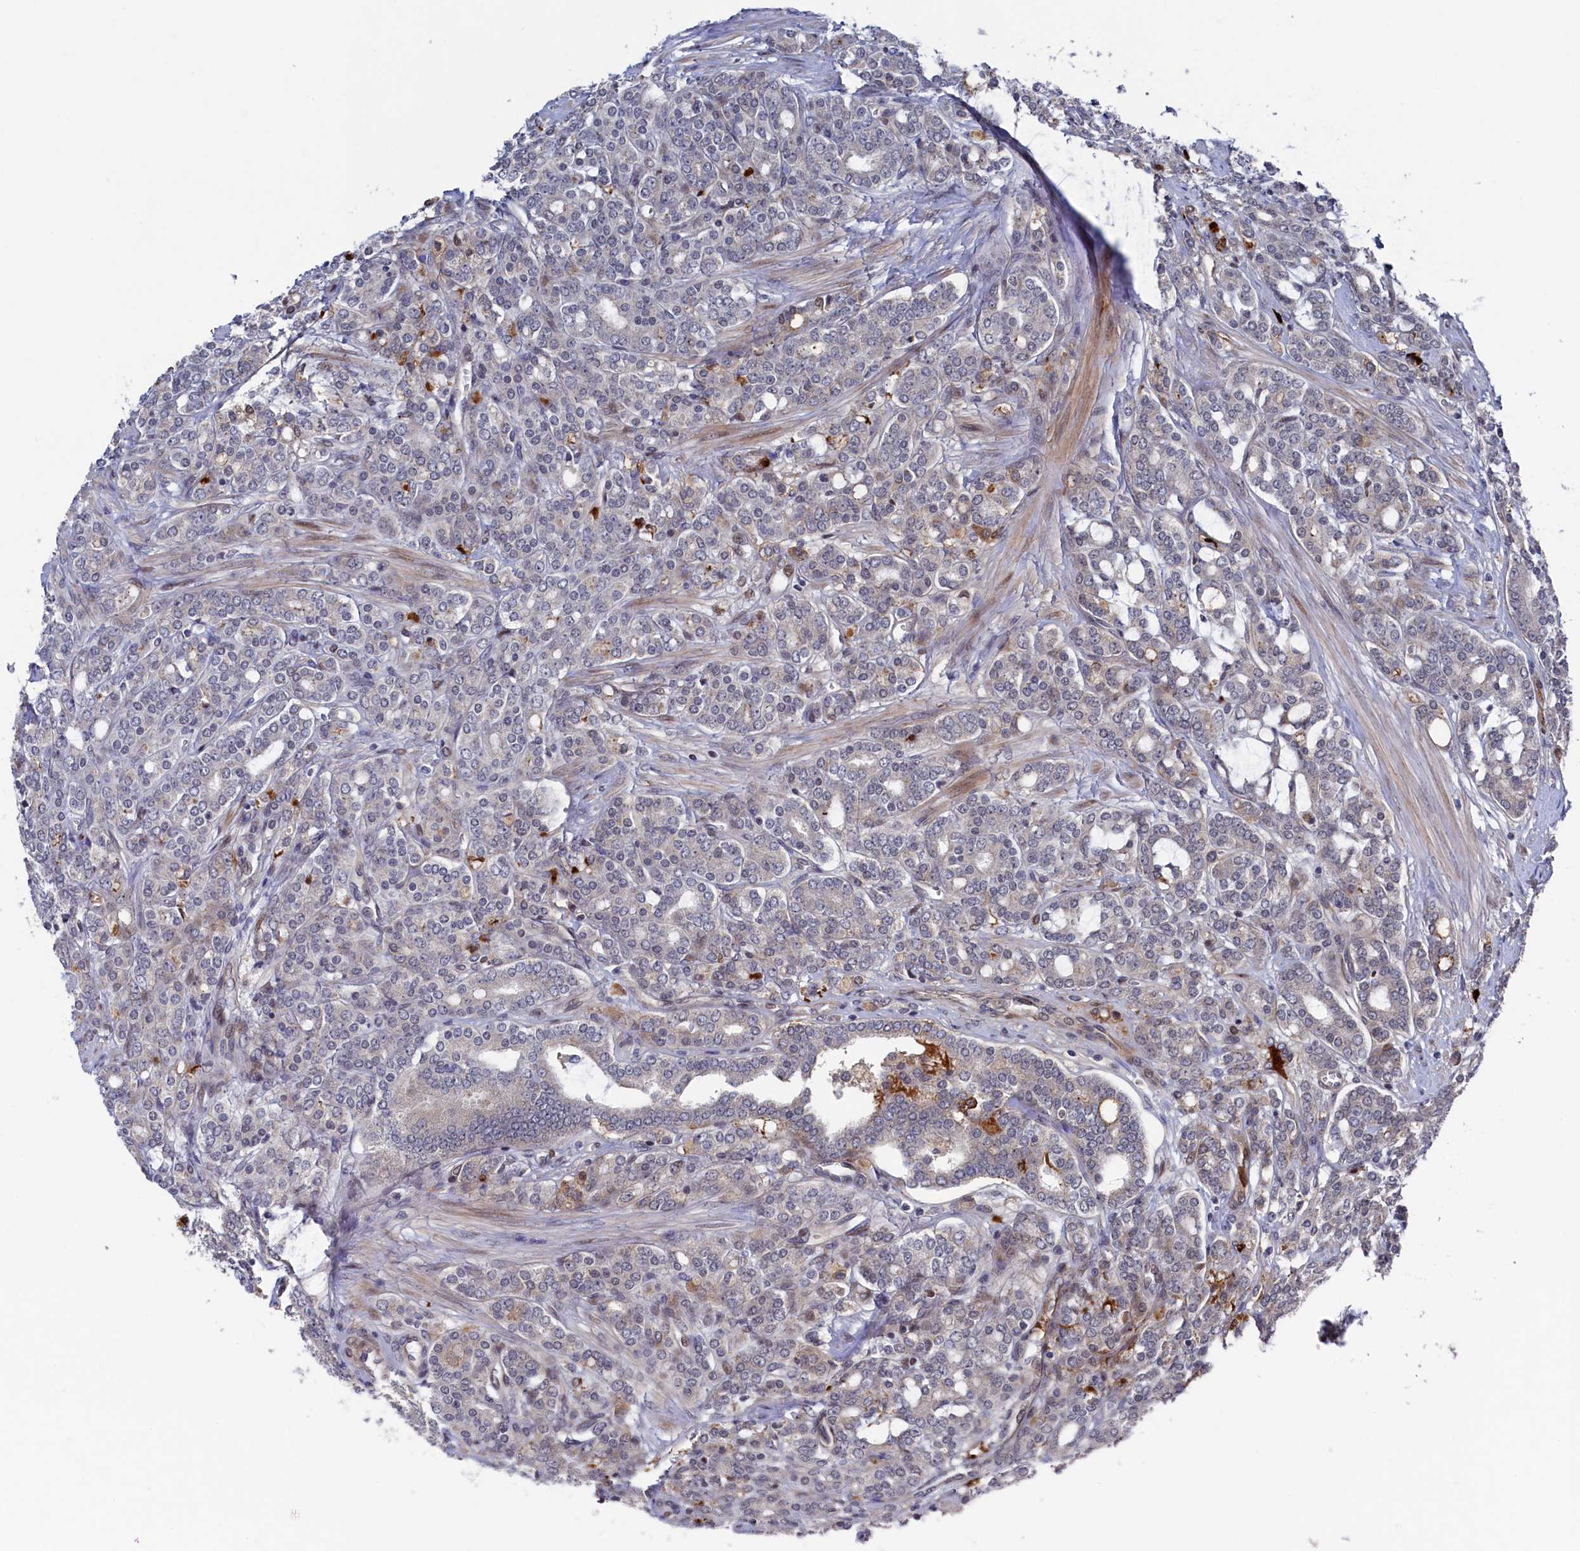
{"staining": {"intensity": "negative", "quantity": "none", "location": "none"}, "tissue": "prostate cancer", "cell_type": "Tumor cells", "image_type": "cancer", "snomed": [{"axis": "morphology", "description": "Adenocarcinoma, High grade"}, {"axis": "topography", "description": "Prostate"}], "caption": "Immunohistochemistry of adenocarcinoma (high-grade) (prostate) exhibits no positivity in tumor cells. (Brightfield microscopy of DAB (3,3'-diaminobenzidine) immunohistochemistry (IHC) at high magnification).", "gene": "ZNF891", "patient": {"sex": "male", "age": 62}}